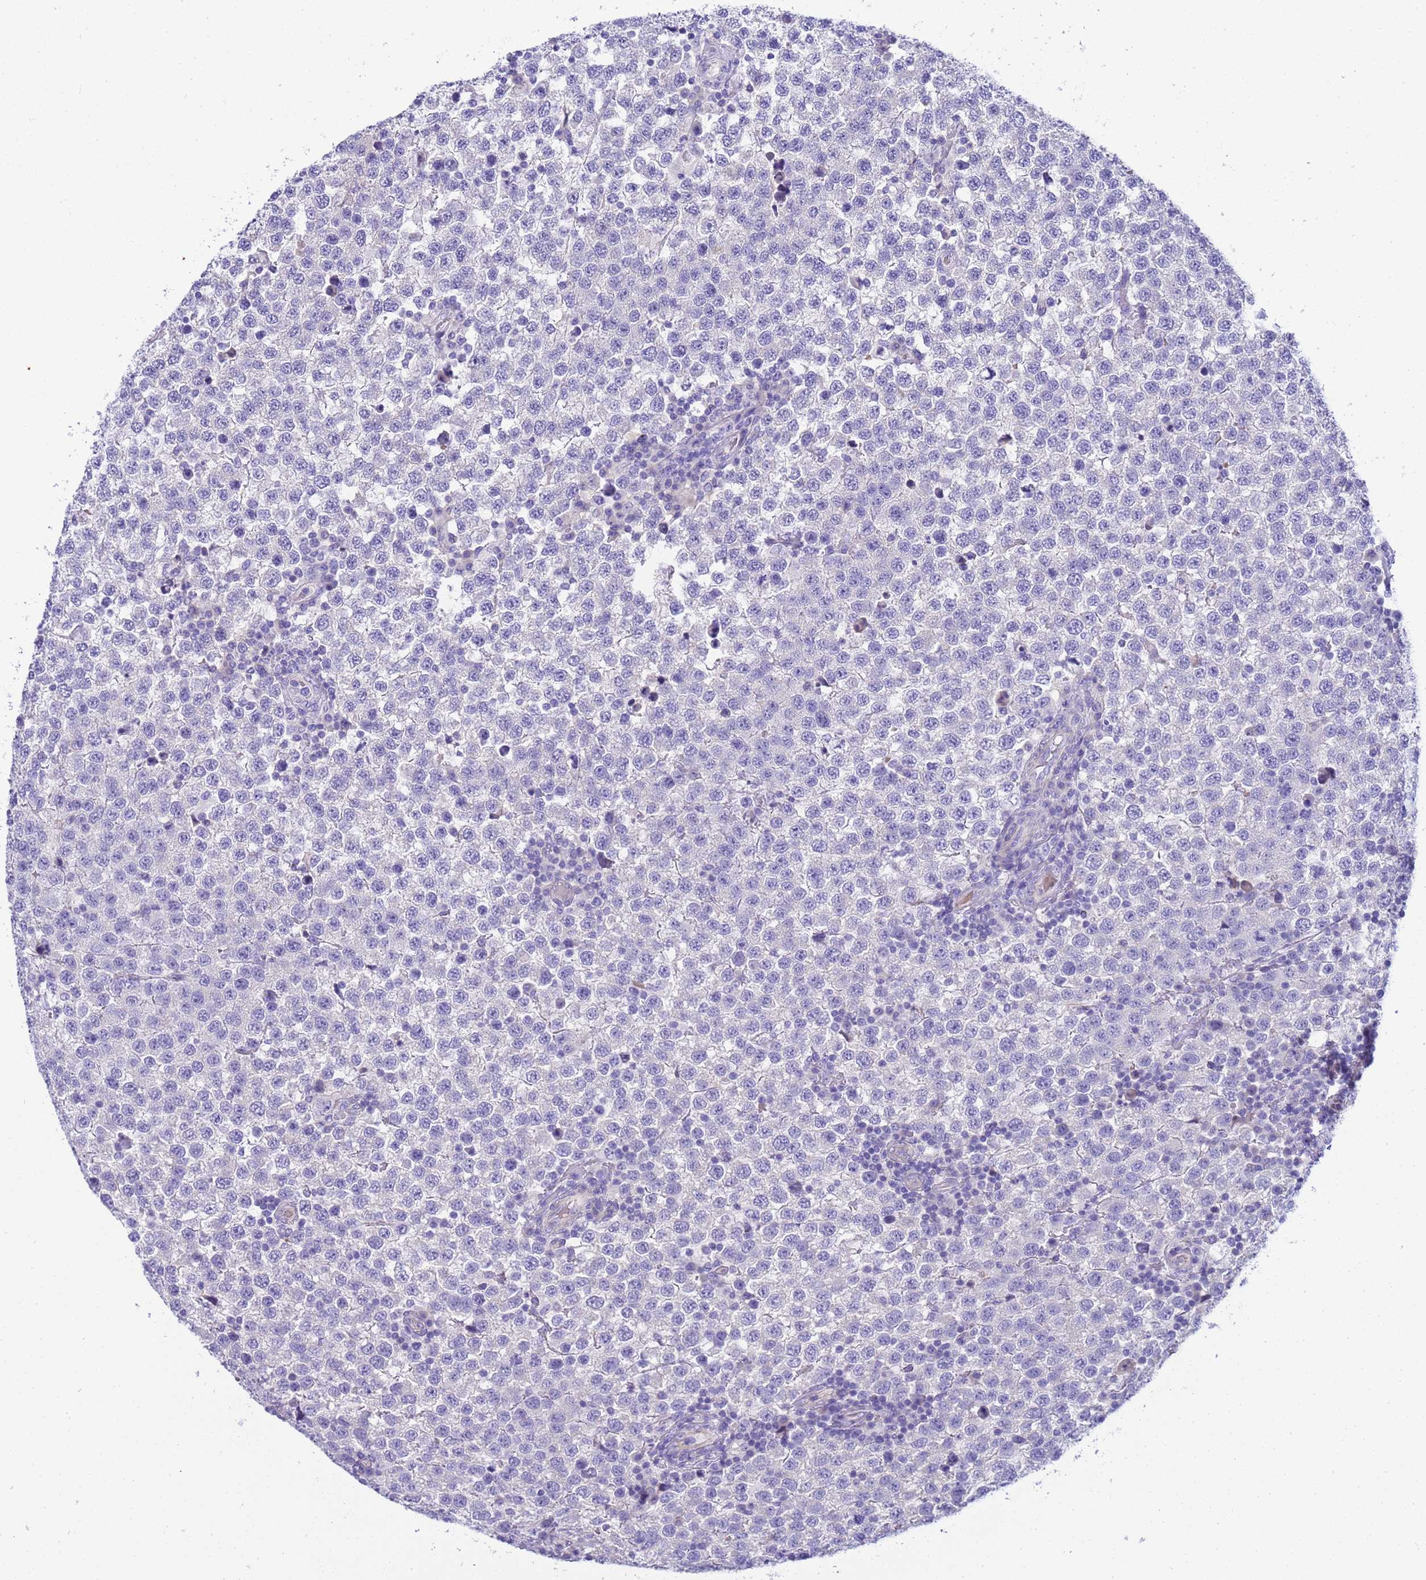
{"staining": {"intensity": "negative", "quantity": "none", "location": "none"}, "tissue": "testis cancer", "cell_type": "Tumor cells", "image_type": "cancer", "snomed": [{"axis": "morphology", "description": "Seminoma, NOS"}, {"axis": "topography", "description": "Testis"}], "caption": "Immunohistochemistry (IHC) micrograph of seminoma (testis) stained for a protein (brown), which displays no staining in tumor cells.", "gene": "RIPPLY2", "patient": {"sex": "male", "age": 34}}